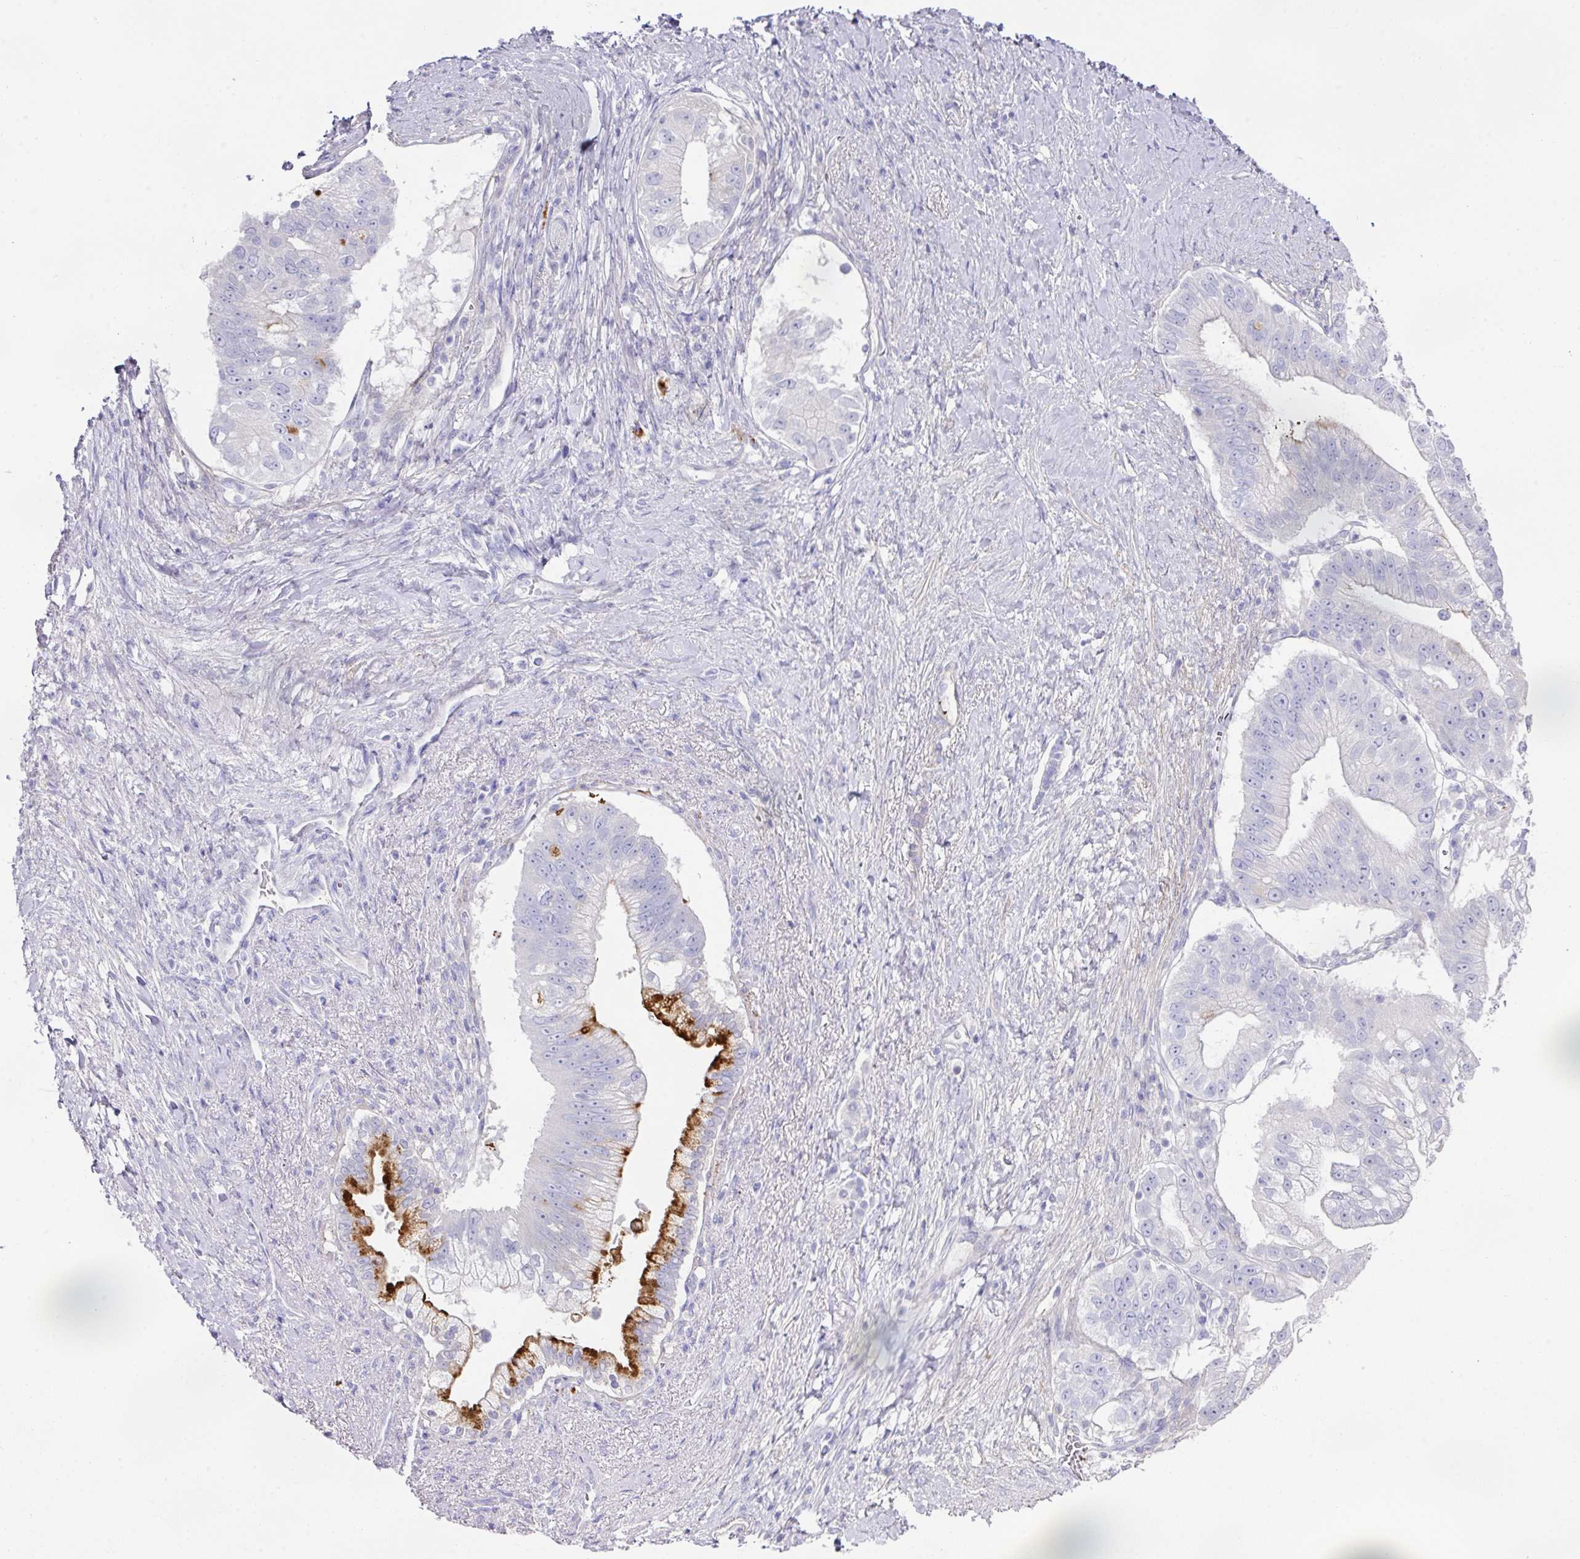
{"staining": {"intensity": "strong", "quantity": "<25%", "location": "cytoplasmic/membranous"}, "tissue": "pancreatic cancer", "cell_type": "Tumor cells", "image_type": "cancer", "snomed": [{"axis": "morphology", "description": "Adenocarcinoma, NOS"}, {"axis": "topography", "description": "Pancreas"}], "caption": "Immunohistochemistry (IHC) (DAB (3,3'-diaminobenzidine)) staining of pancreatic cancer (adenocarcinoma) exhibits strong cytoplasmic/membranous protein staining in approximately <25% of tumor cells.", "gene": "TARM1", "patient": {"sex": "male", "age": 70}}